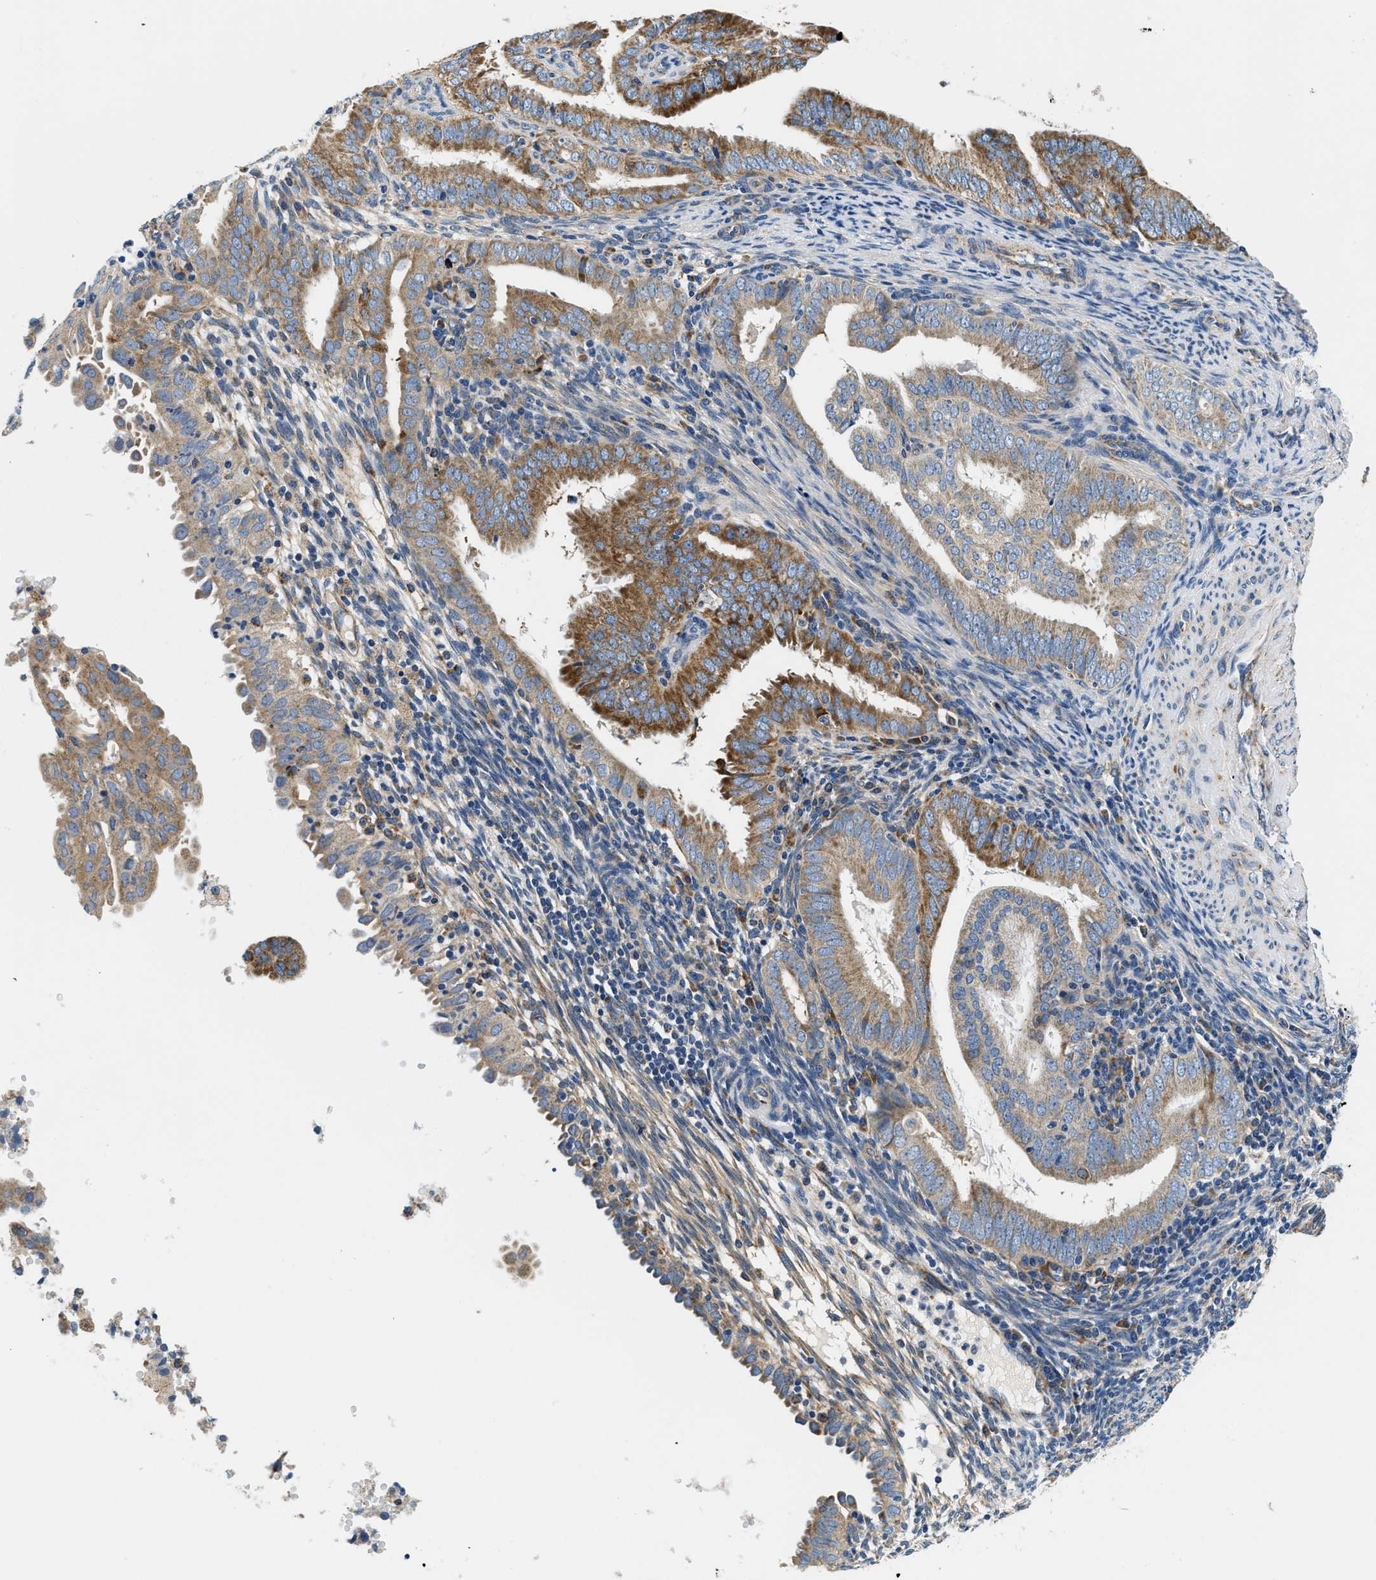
{"staining": {"intensity": "strong", "quantity": "25%-75%", "location": "cytoplasmic/membranous"}, "tissue": "endometrial cancer", "cell_type": "Tumor cells", "image_type": "cancer", "snomed": [{"axis": "morphology", "description": "Adenocarcinoma, NOS"}, {"axis": "topography", "description": "Endometrium"}], "caption": "Endometrial adenocarcinoma stained with a protein marker shows strong staining in tumor cells.", "gene": "SAMD4B", "patient": {"sex": "female", "age": 58}}